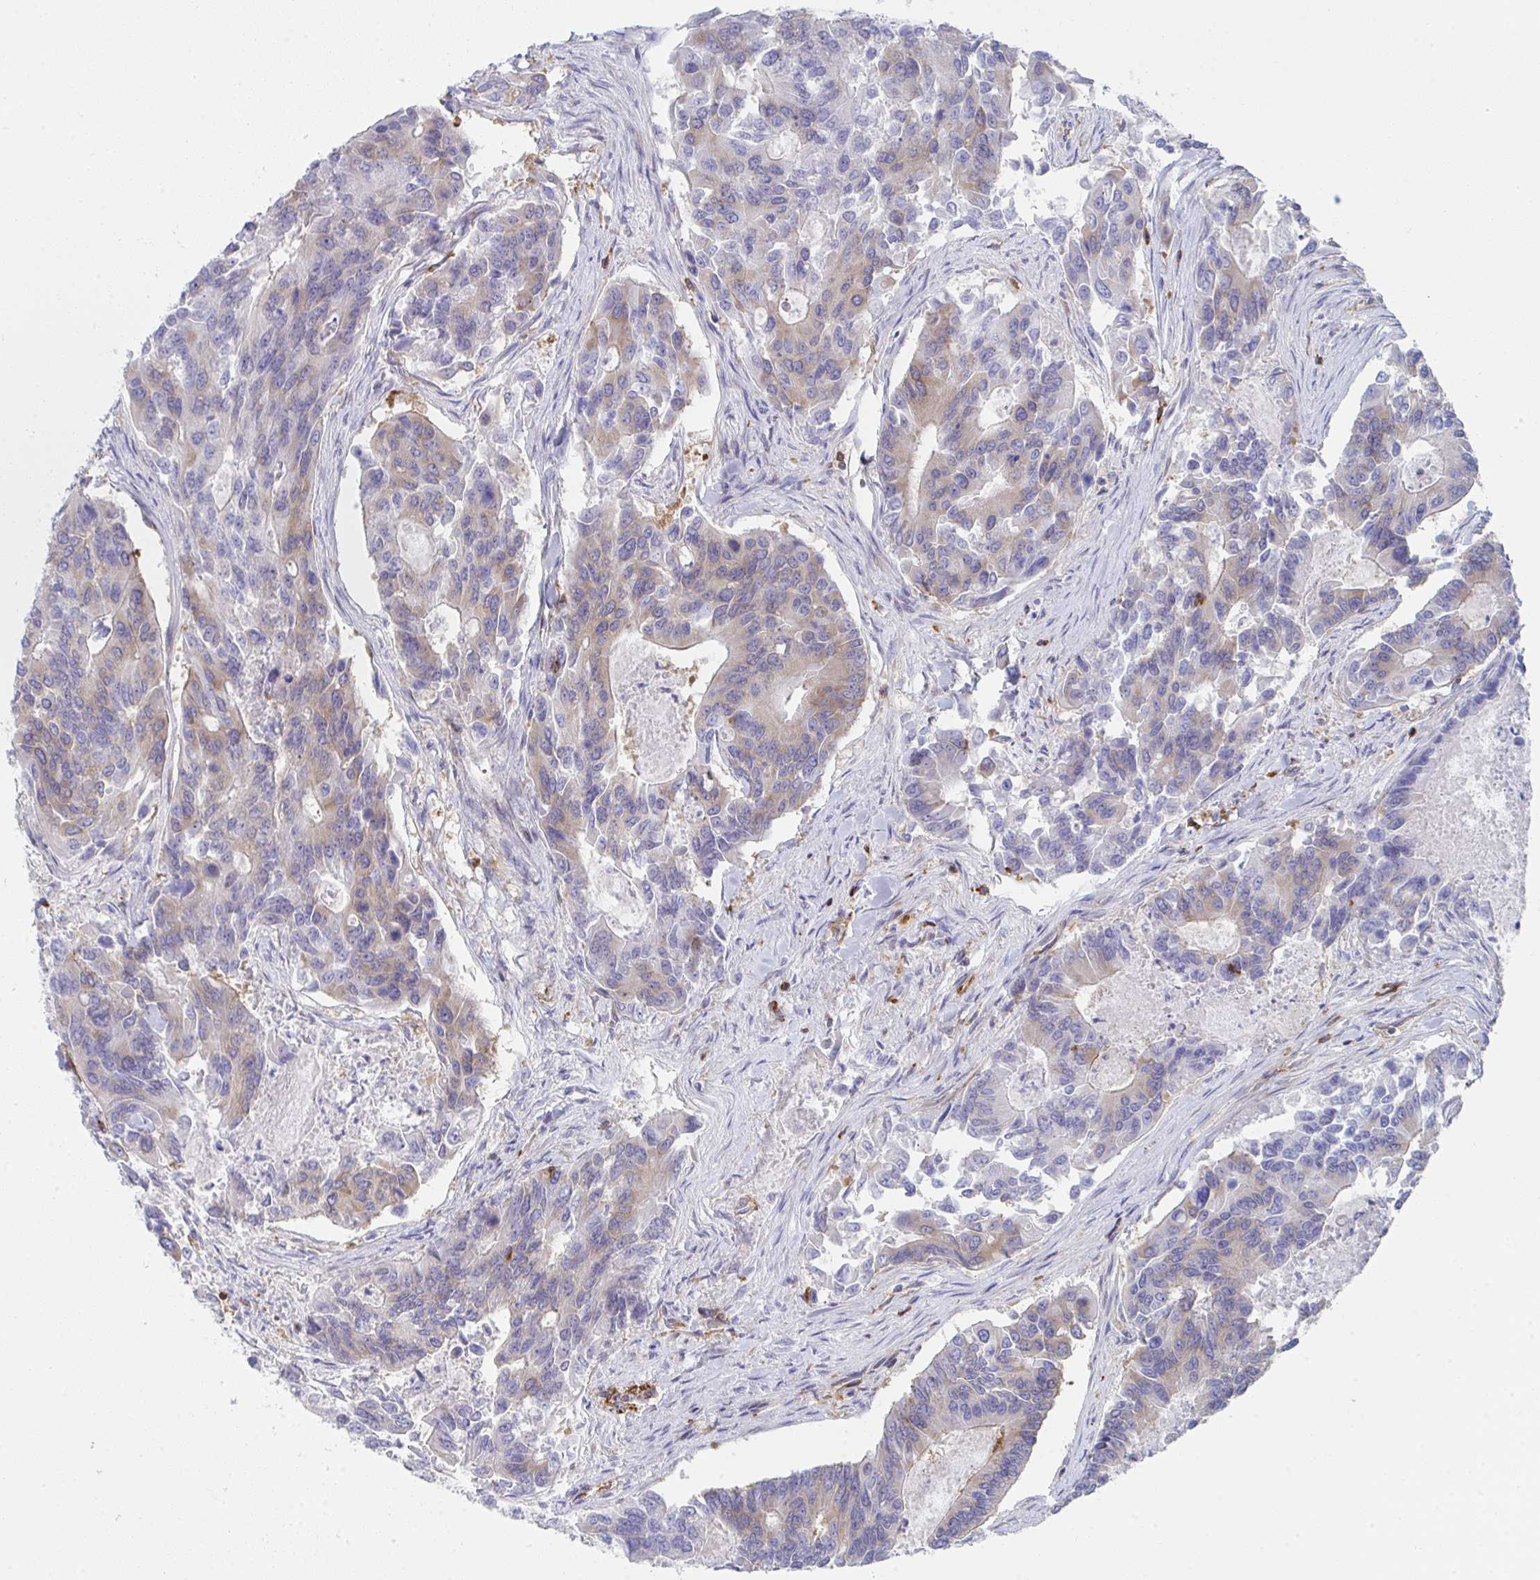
{"staining": {"intensity": "weak", "quantity": "25%-75%", "location": "cytoplasmic/membranous"}, "tissue": "colorectal cancer", "cell_type": "Tumor cells", "image_type": "cancer", "snomed": [{"axis": "morphology", "description": "Adenocarcinoma, NOS"}, {"axis": "topography", "description": "Colon"}], "caption": "The immunohistochemical stain shows weak cytoplasmic/membranous staining in tumor cells of colorectal cancer tissue.", "gene": "WNK1", "patient": {"sex": "female", "age": 67}}